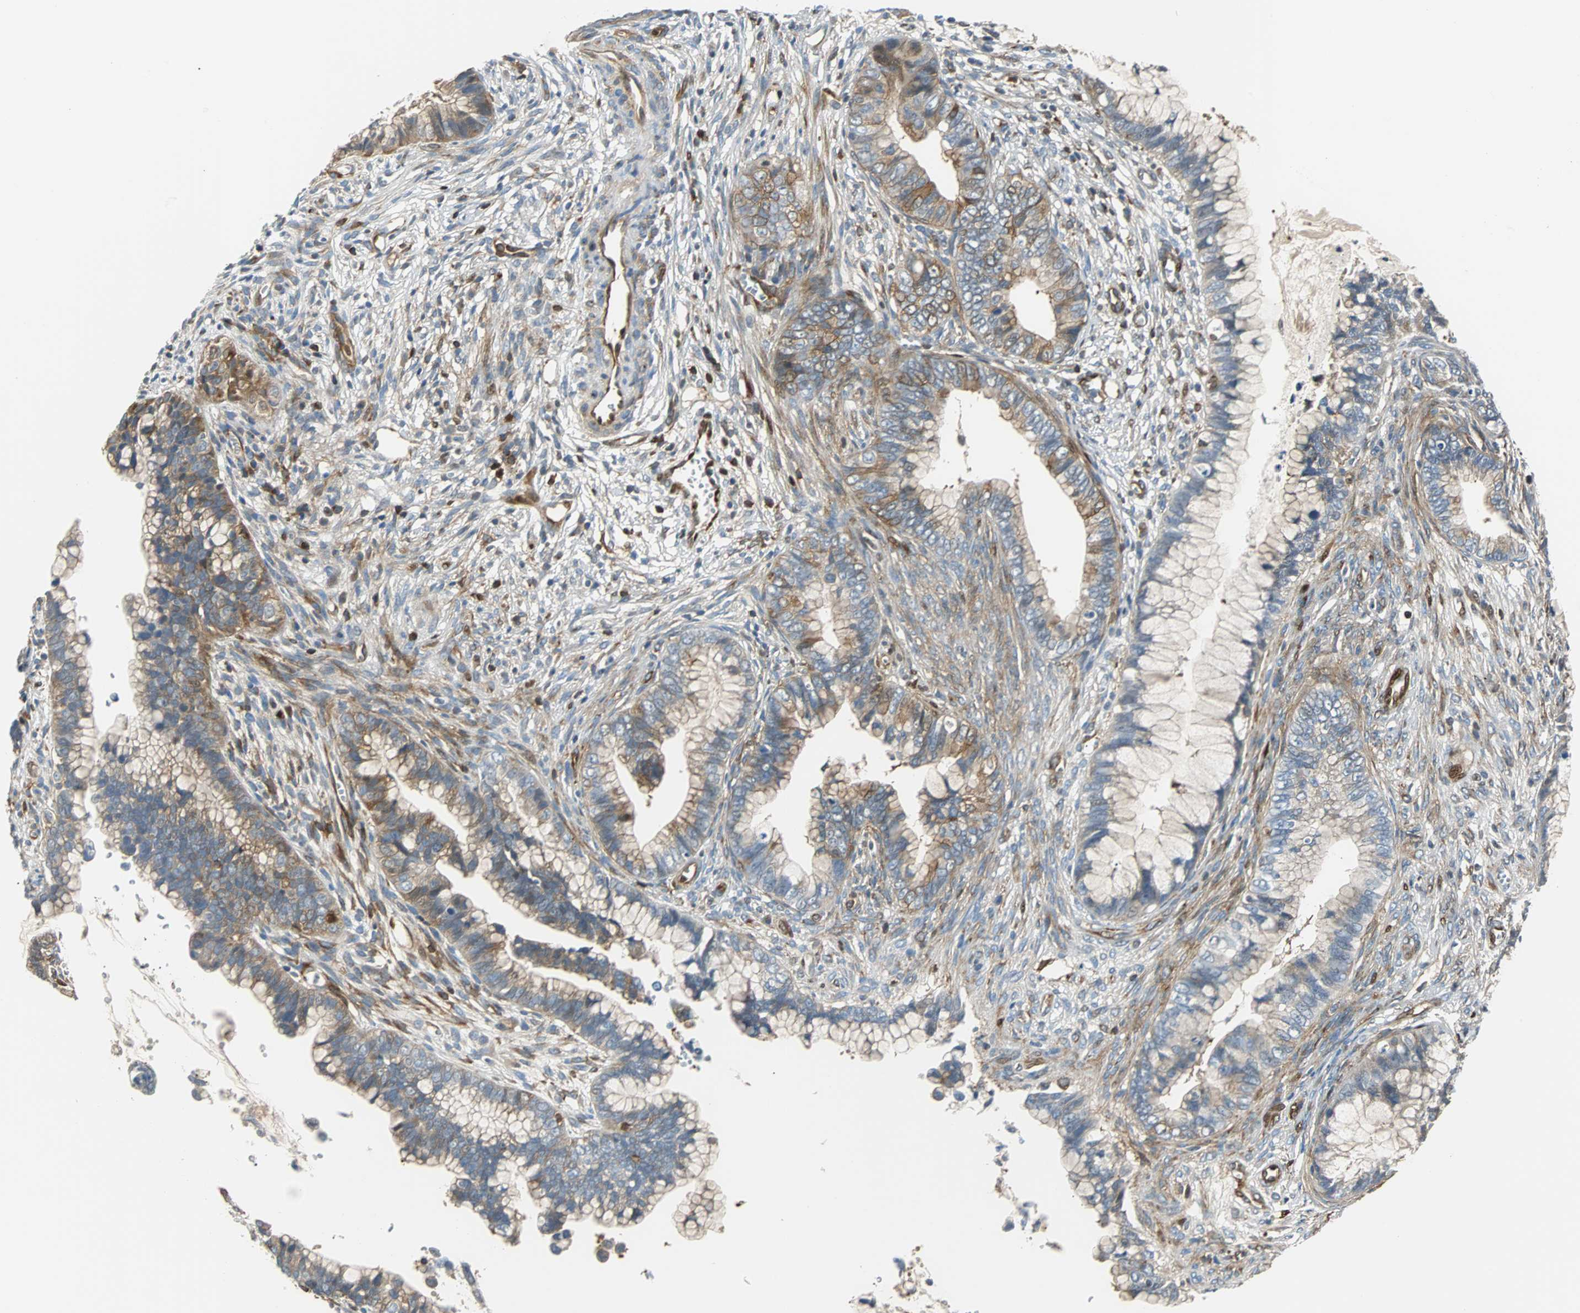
{"staining": {"intensity": "moderate", "quantity": ">75%", "location": "cytoplasmic/membranous"}, "tissue": "cervical cancer", "cell_type": "Tumor cells", "image_type": "cancer", "snomed": [{"axis": "morphology", "description": "Adenocarcinoma, NOS"}, {"axis": "topography", "description": "Cervix"}], "caption": "This image reveals cervical cancer stained with immunohistochemistry to label a protein in brown. The cytoplasmic/membranous of tumor cells show moderate positivity for the protein. Nuclei are counter-stained blue.", "gene": "RELA", "patient": {"sex": "female", "age": 44}}